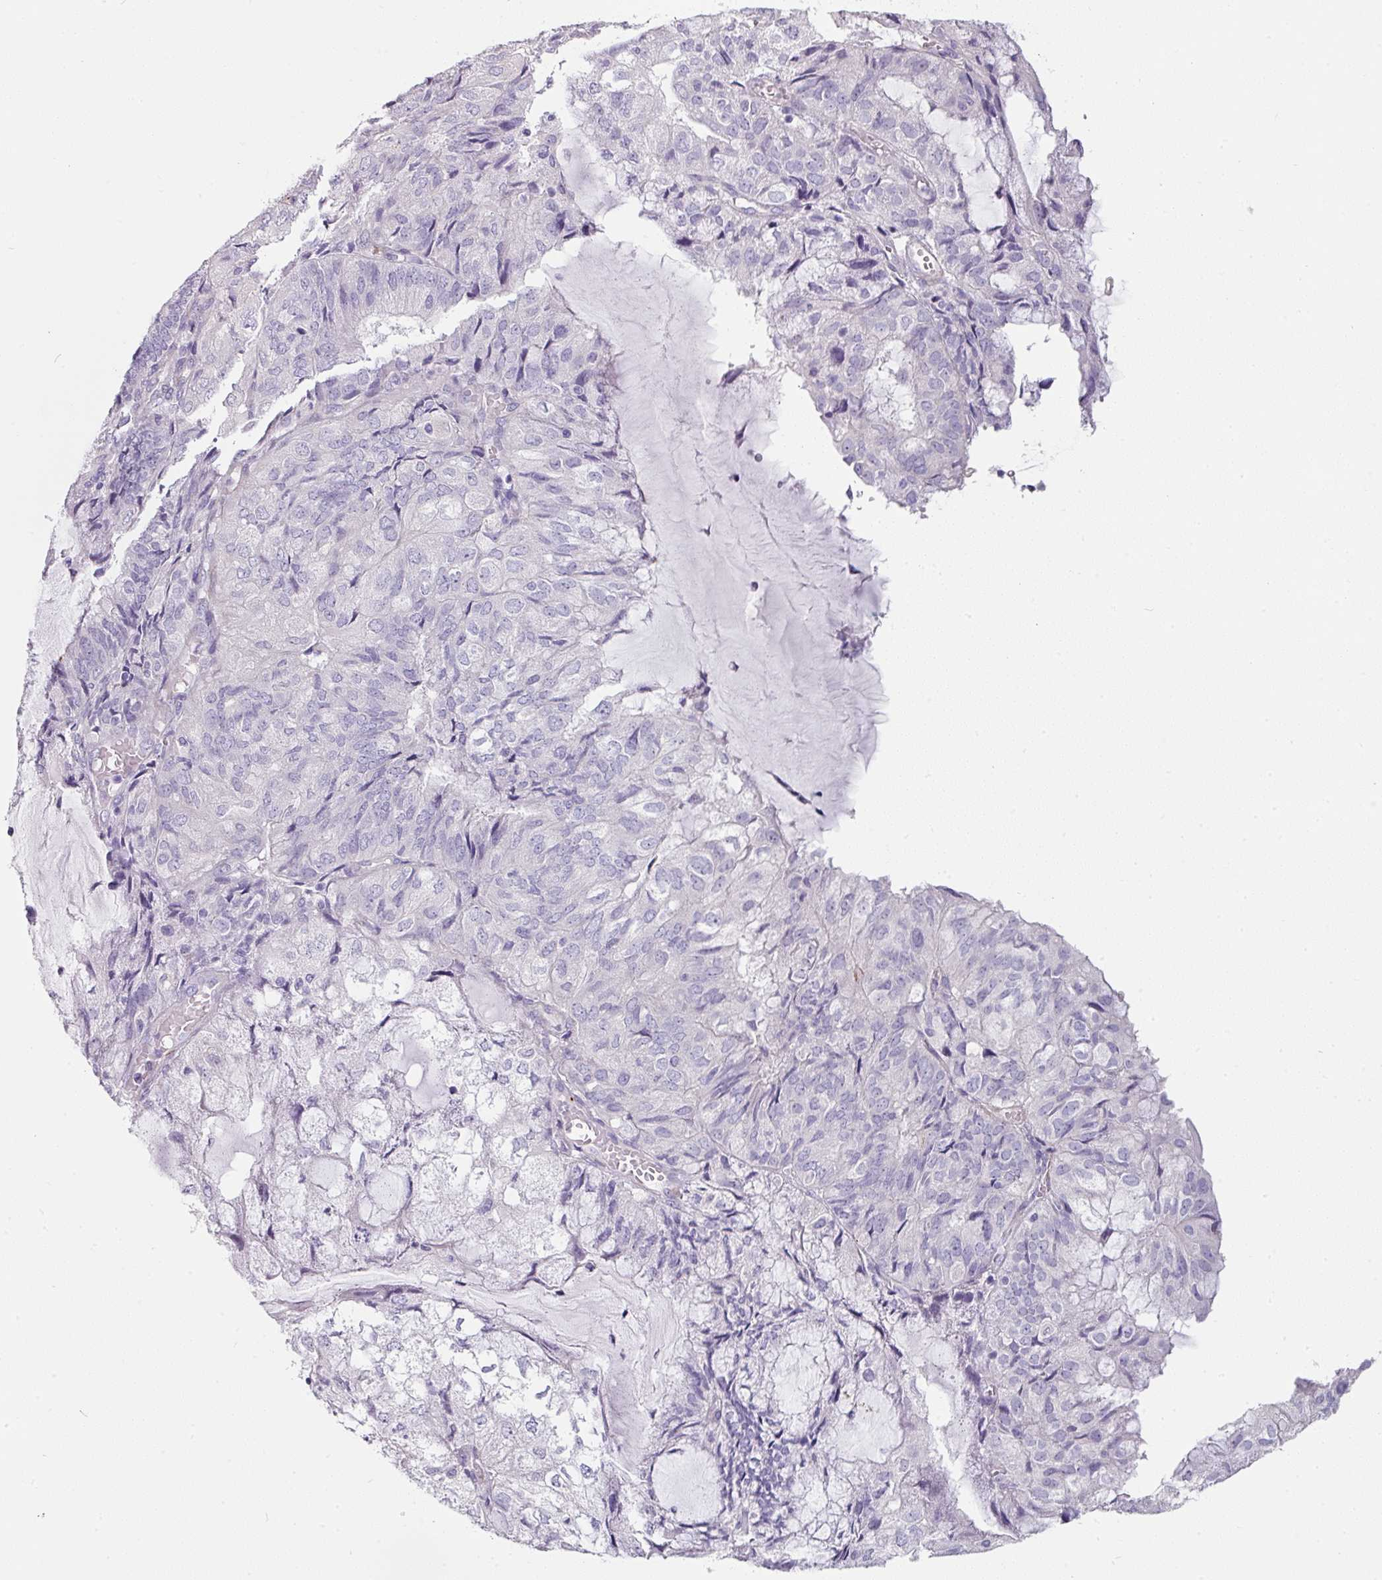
{"staining": {"intensity": "negative", "quantity": "none", "location": "none"}, "tissue": "endometrial cancer", "cell_type": "Tumor cells", "image_type": "cancer", "snomed": [{"axis": "morphology", "description": "Adenocarcinoma, NOS"}, {"axis": "topography", "description": "Endometrium"}], "caption": "Immunohistochemical staining of endometrial adenocarcinoma reveals no significant positivity in tumor cells.", "gene": "SLC17A7", "patient": {"sex": "female", "age": 81}}